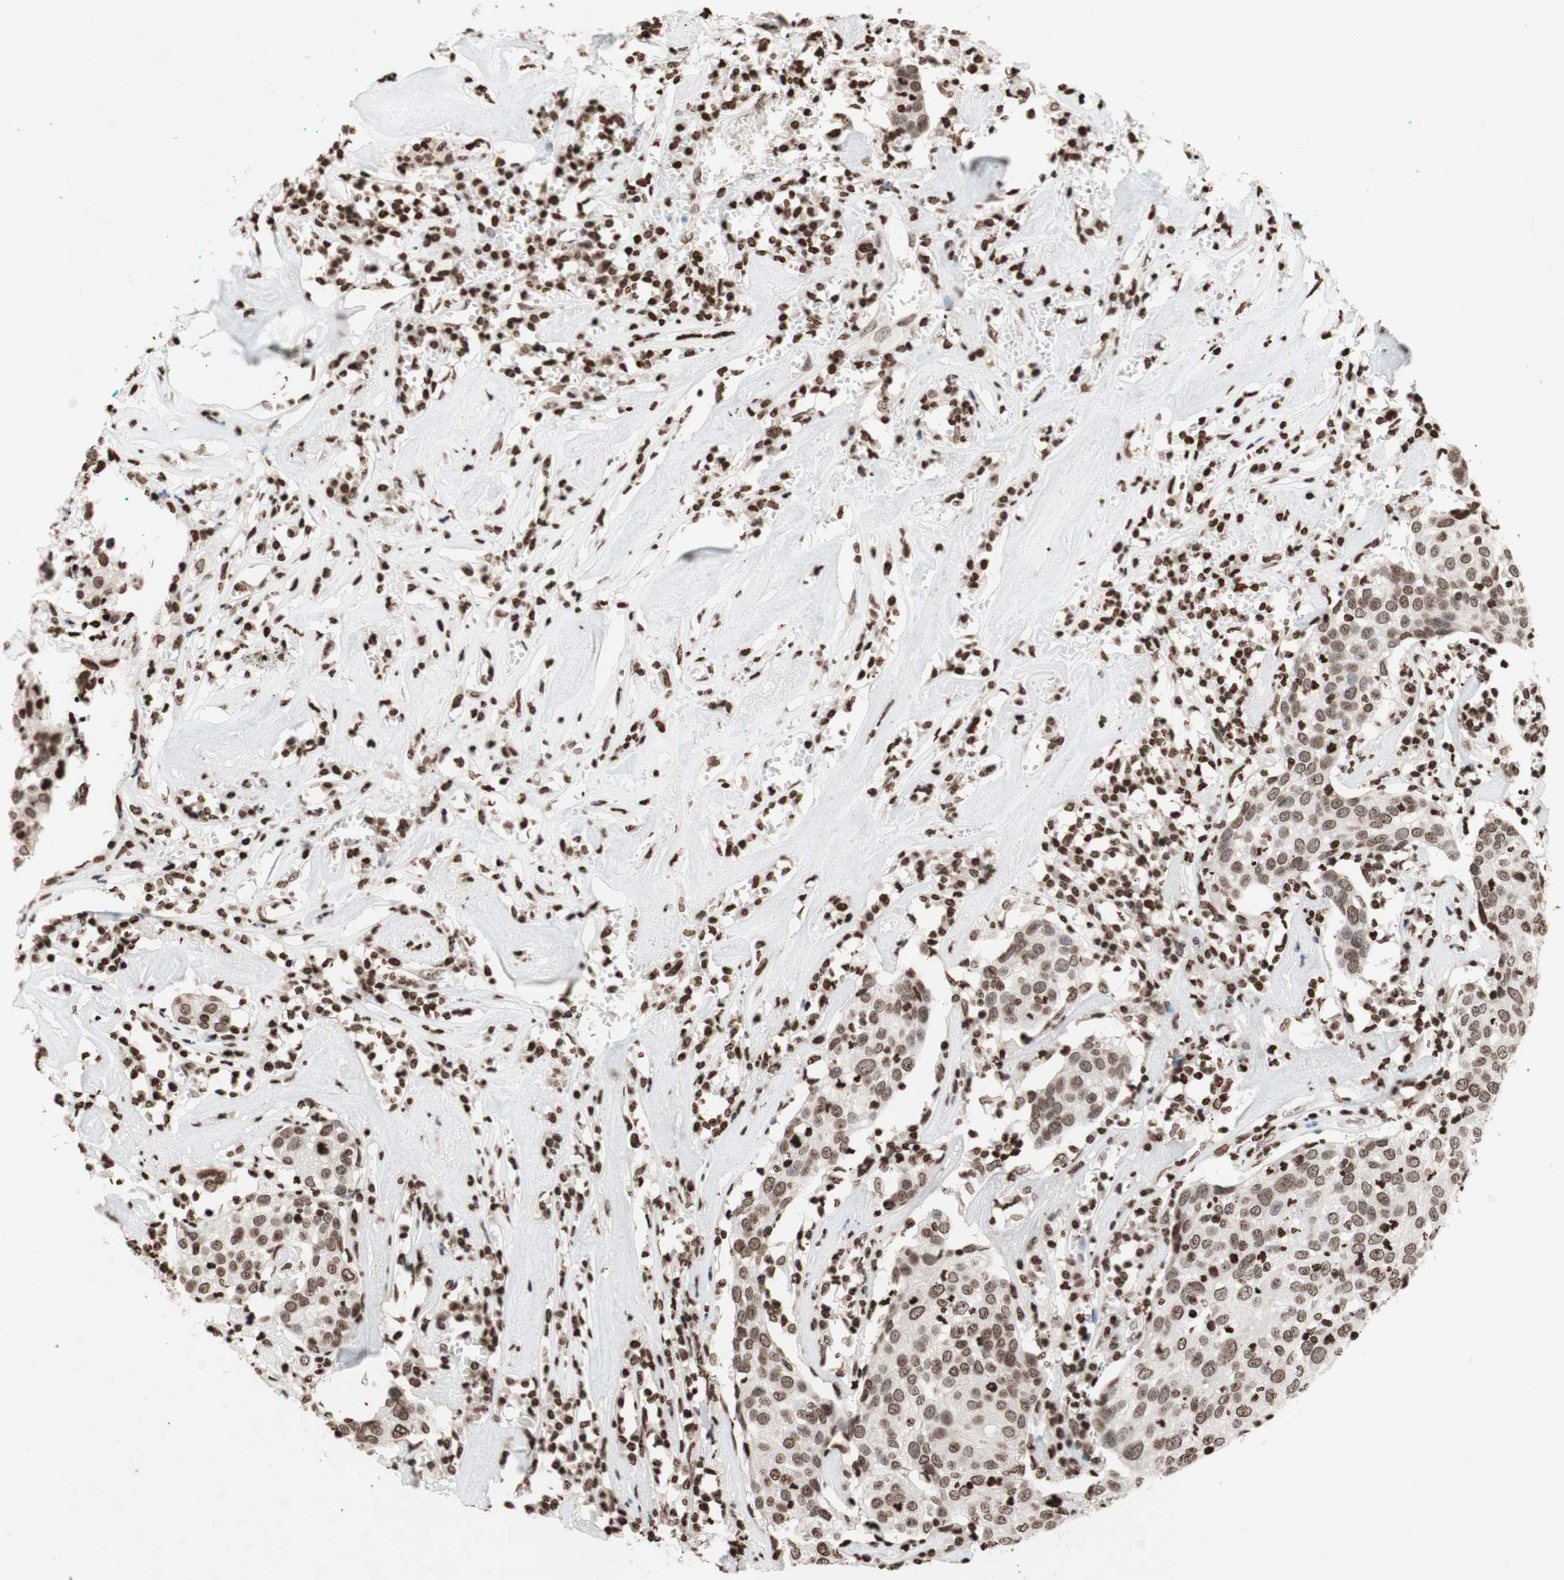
{"staining": {"intensity": "moderate", "quantity": ">75%", "location": "nuclear"}, "tissue": "head and neck cancer", "cell_type": "Tumor cells", "image_type": "cancer", "snomed": [{"axis": "morphology", "description": "Adenocarcinoma, NOS"}, {"axis": "topography", "description": "Salivary gland"}, {"axis": "topography", "description": "Head-Neck"}], "caption": "Head and neck adenocarcinoma stained for a protein displays moderate nuclear positivity in tumor cells. (brown staining indicates protein expression, while blue staining denotes nuclei).", "gene": "NCOA3", "patient": {"sex": "female", "age": 65}}